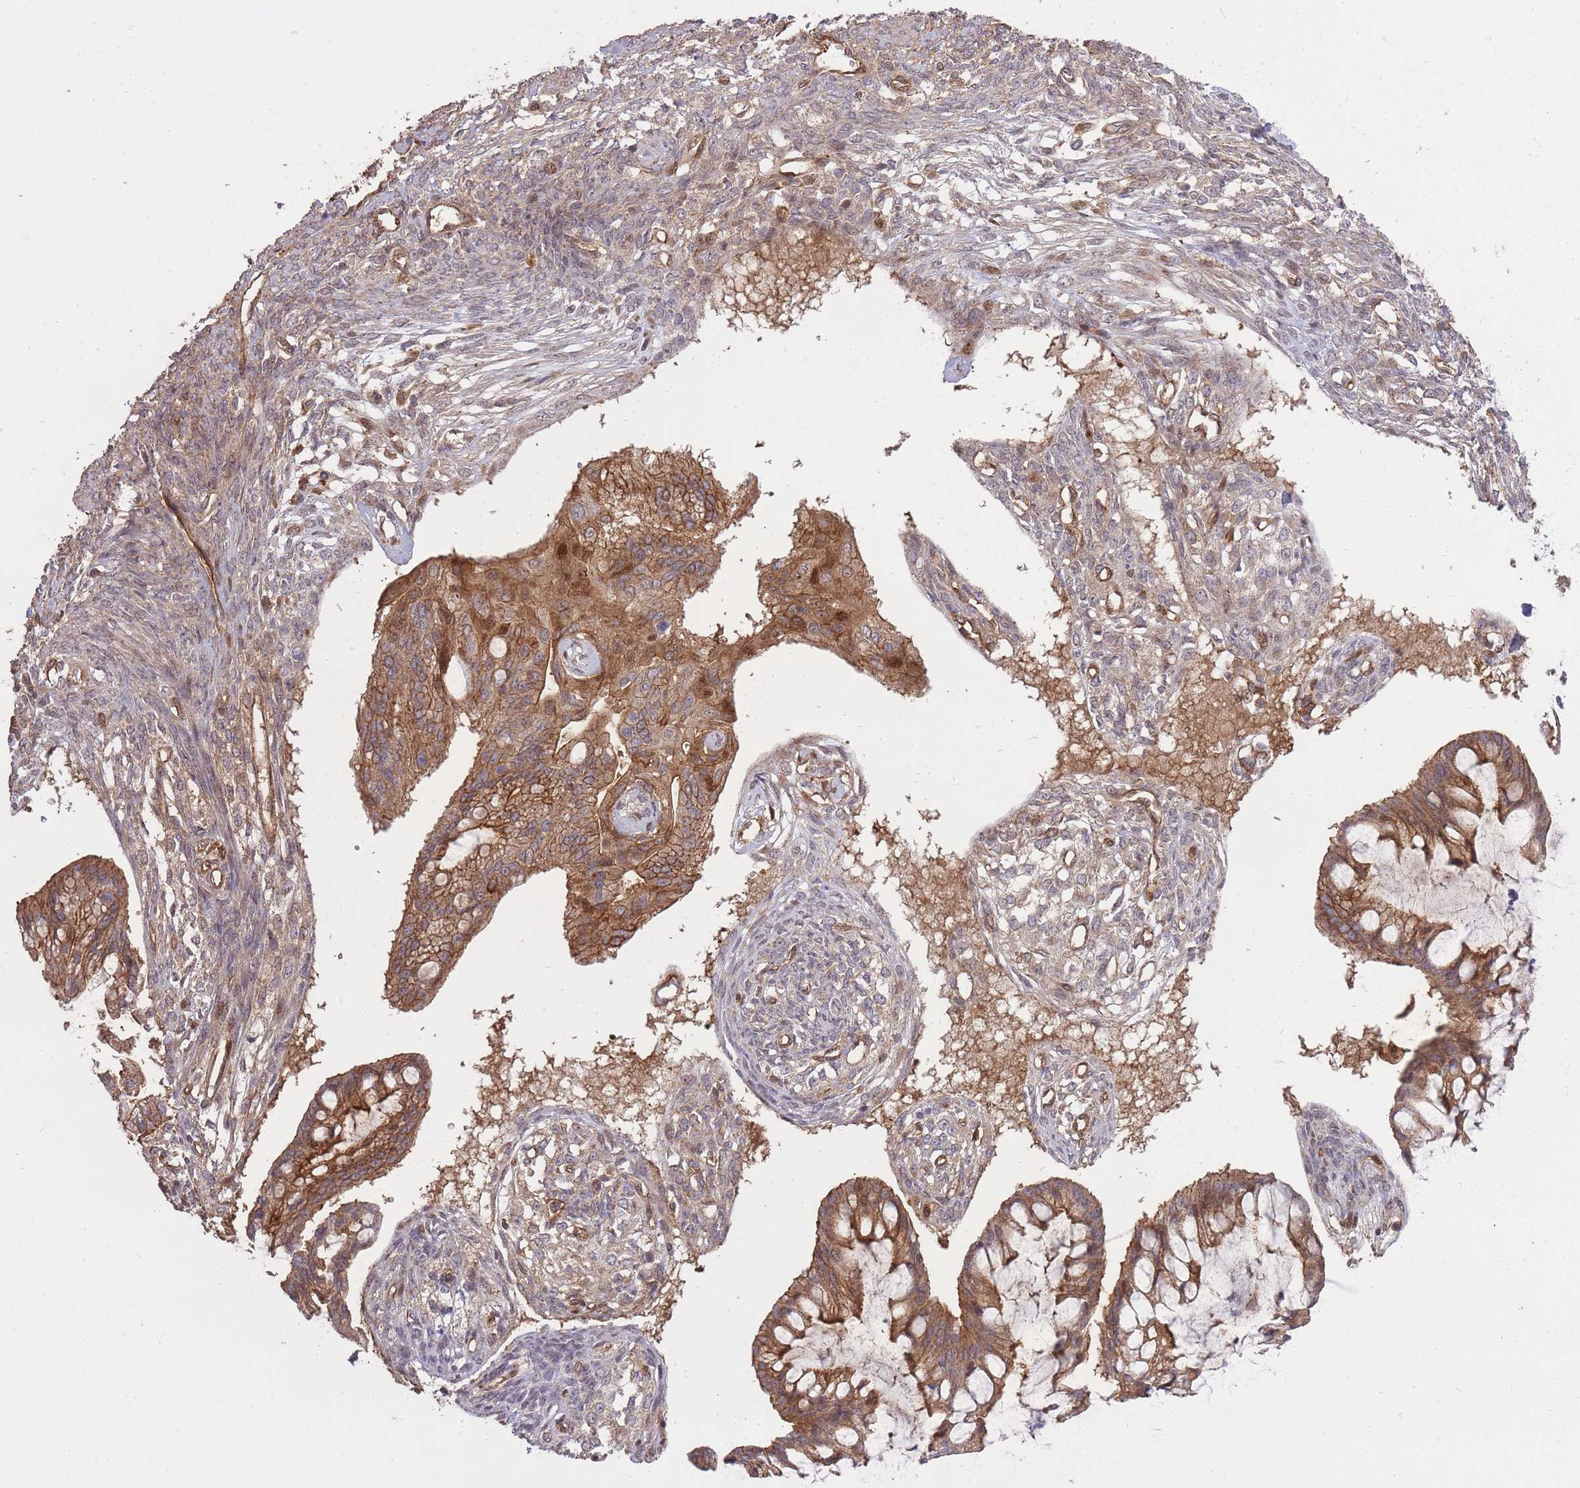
{"staining": {"intensity": "moderate", "quantity": ">75%", "location": "cytoplasmic/membranous"}, "tissue": "ovarian cancer", "cell_type": "Tumor cells", "image_type": "cancer", "snomed": [{"axis": "morphology", "description": "Cystadenocarcinoma, mucinous, NOS"}, {"axis": "topography", "description": "Ovary"}], "caption": "Protein expression analysis of human mucinous cystadenocarcinoma (ovarian) reveals moderate cytoplasmic/membranous positivity in about >75% of tumor cells.", "gene": "PLD1", "patient": {"sex": "female", "age": 73}}